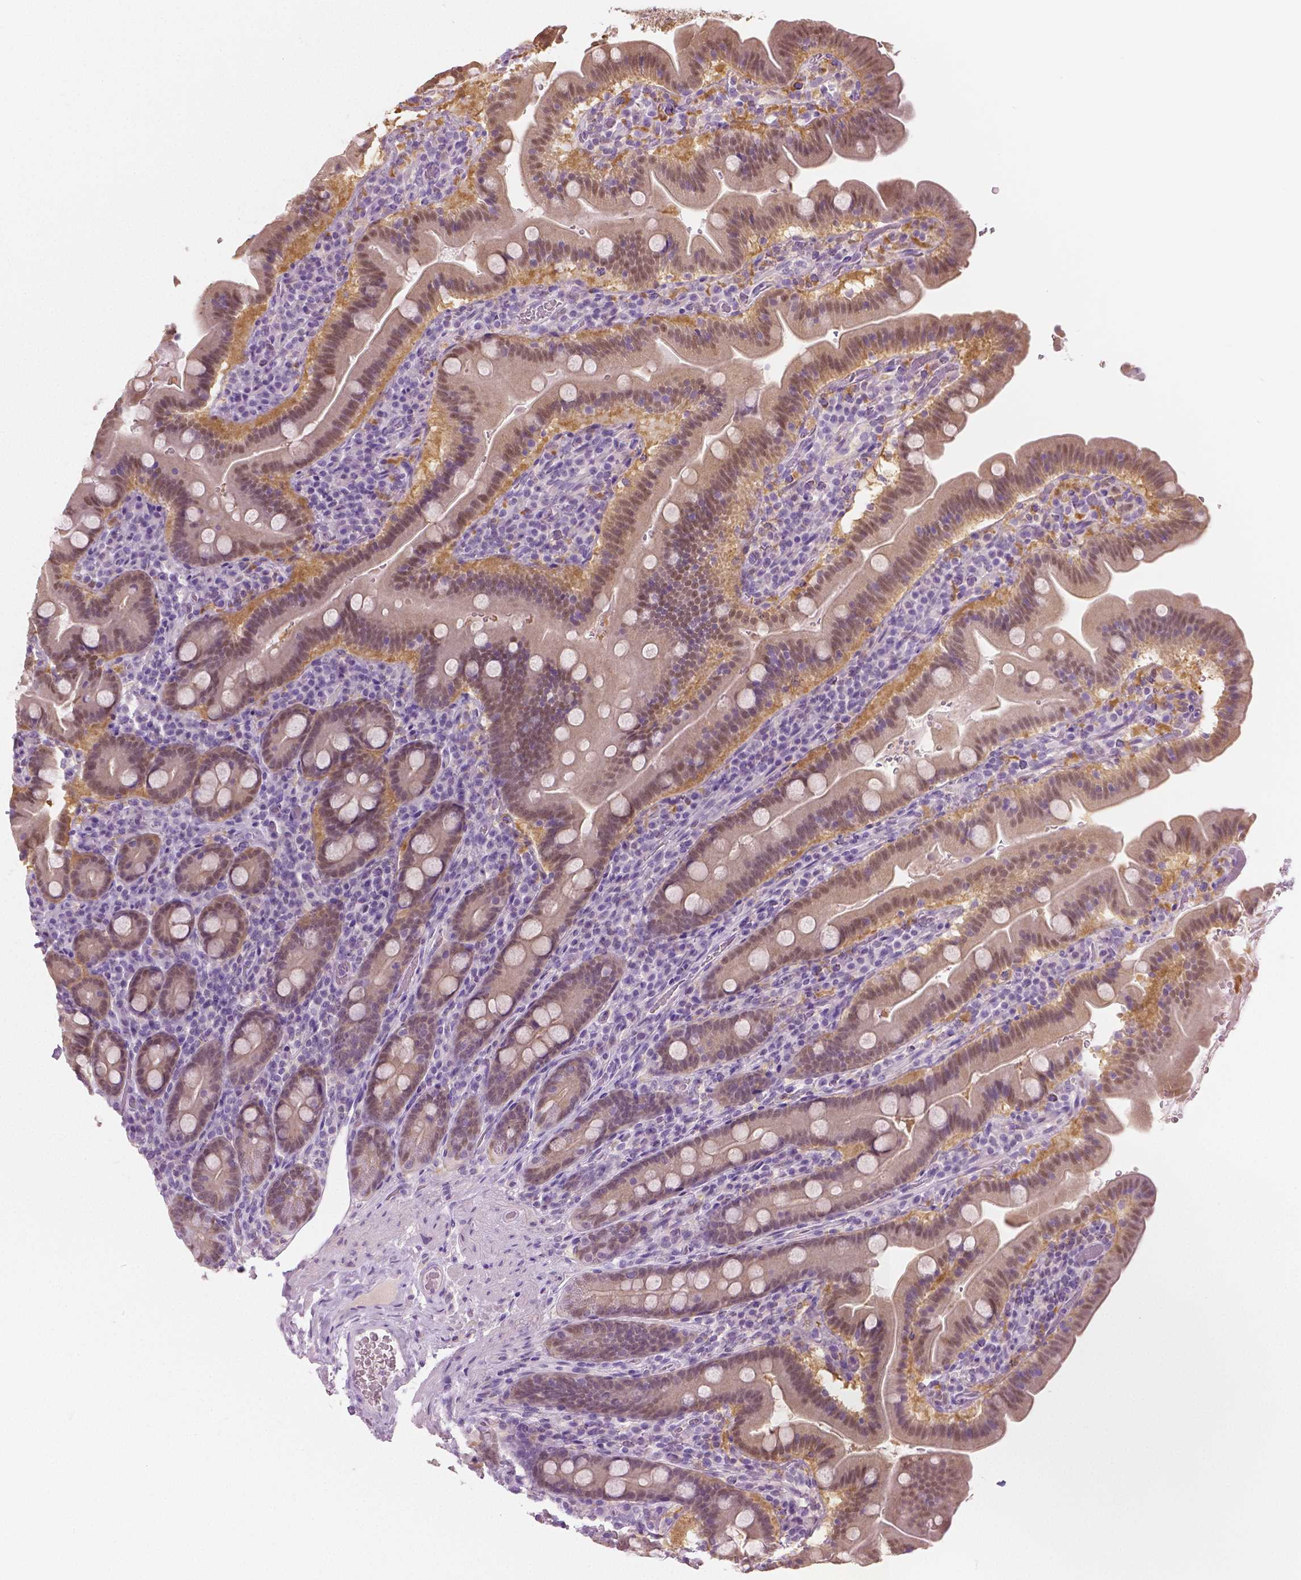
{"staining": {"intensity": "weak", "quantity": "25%-75%", "location": "cytoplasmic/membranous,nuclear"}, "tissue": "small intestine", "cell_type": "Glandular cells", "image_type": "normal", "snomed": [{"axis": "morphology", "description": "Normal tissue, NOS"}, {"axis": "topography", "description": "Small intestine"}], "caption": "Weak cytoplasmic/membranous,nuclear positivity for a protein is identified in about 25%-75% of glandular cells of normal small intestine using immunohistochemistry (IHC).", "gene": "GALM", "patient": {"sex": "male", "age": 26}}